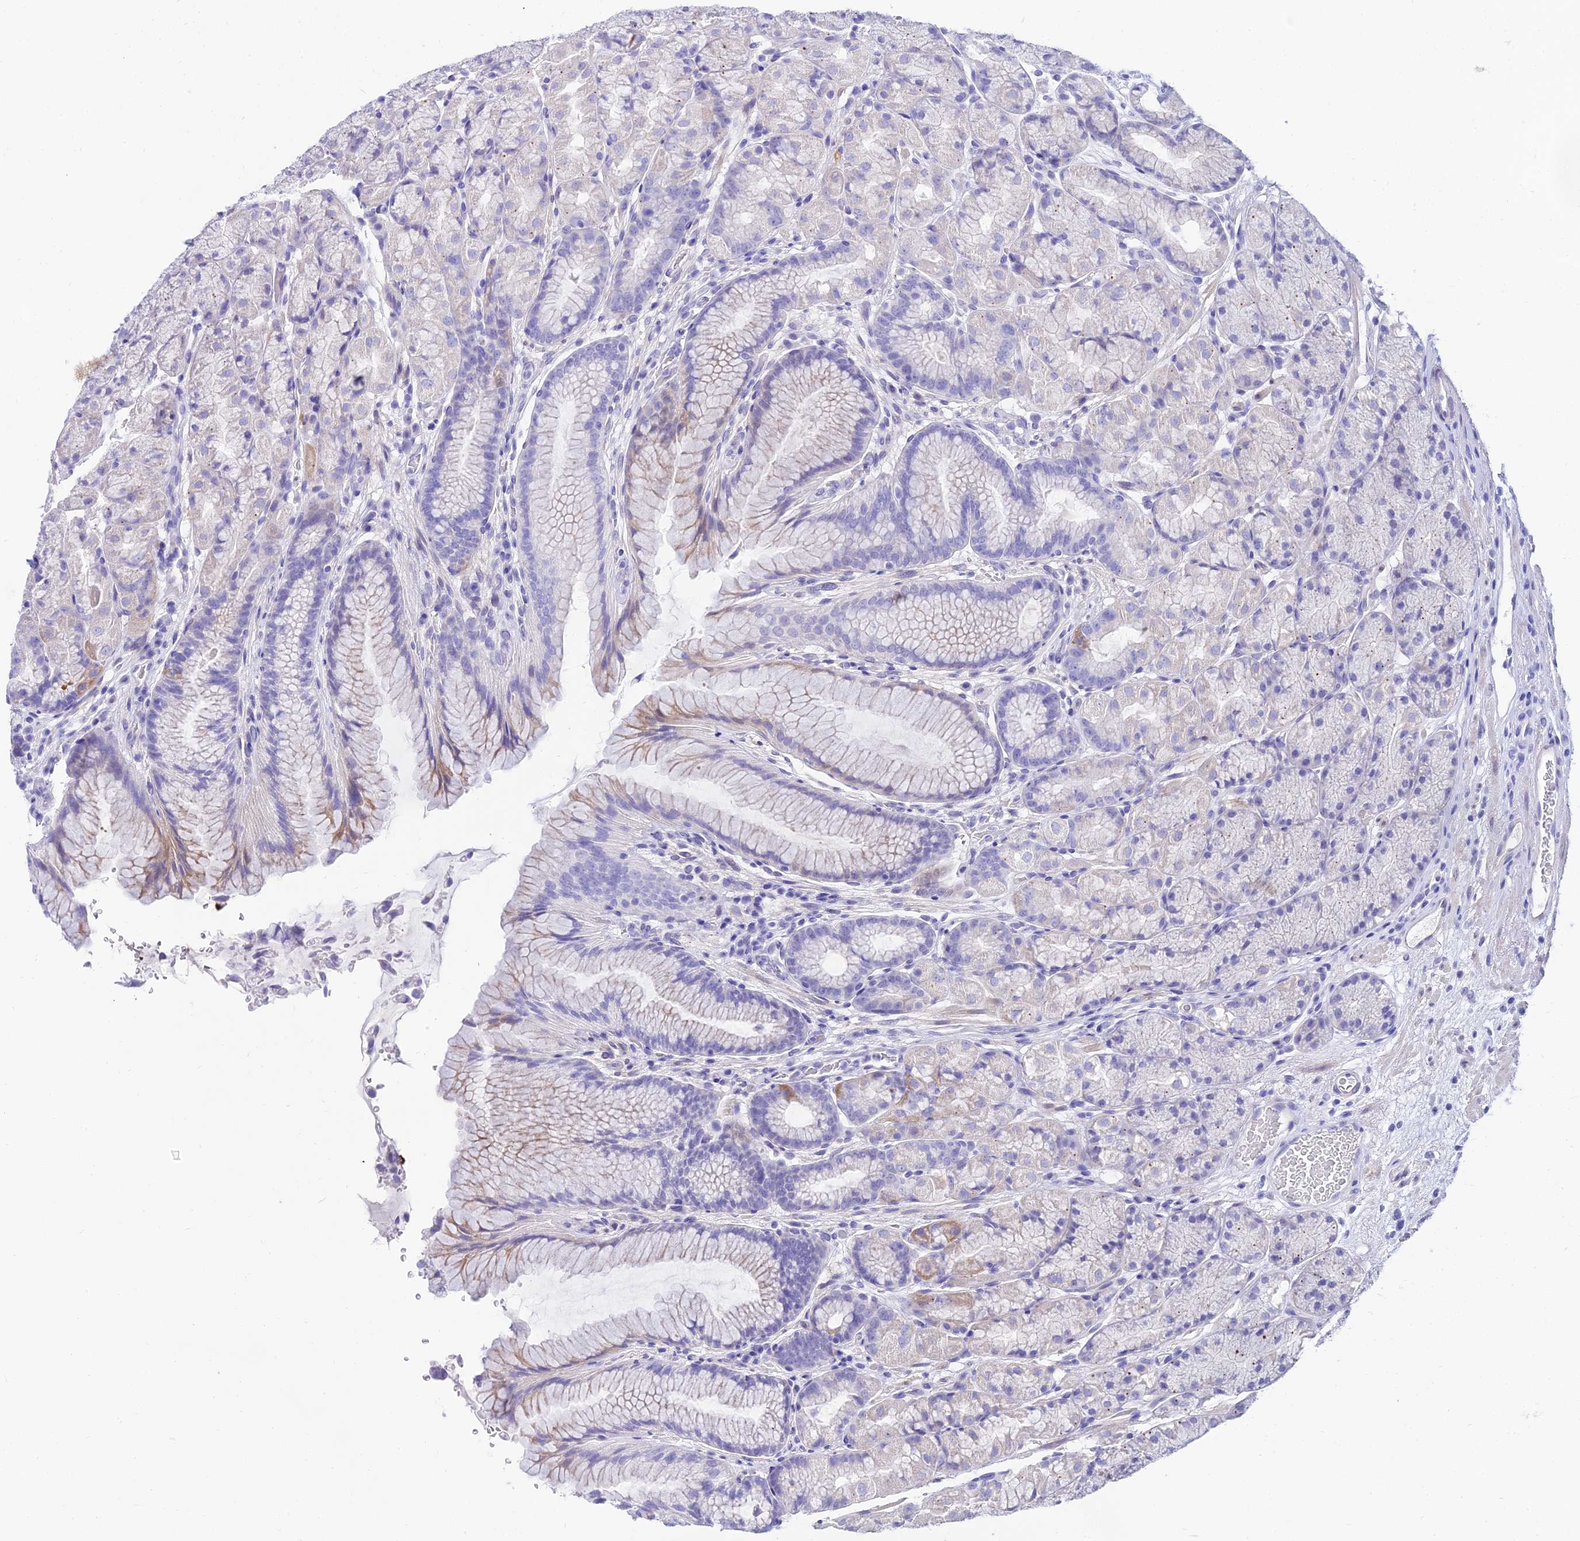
{"staining": {"intensity": "moderate", "quantity": "<25%", "location": "cytoplasmic/membranous"}, "tissue": "stomach", "cell_type": "Glandular cells", "image_type": "normal", "snomed": [{"axis": "morphology", "description": "Normal tissue, NOS"}, {"axis": "topography", "description": "Stomach"}], "caption": "IHC histopathology image of unremarkable human stomach stained for a protein (brown), which reveals low levels of moderate cytoplasmic/membranous staining in approximately <25% of glandular cells.", "gene": "TAC3", "patient": {"sex": "male", "age": 63}}